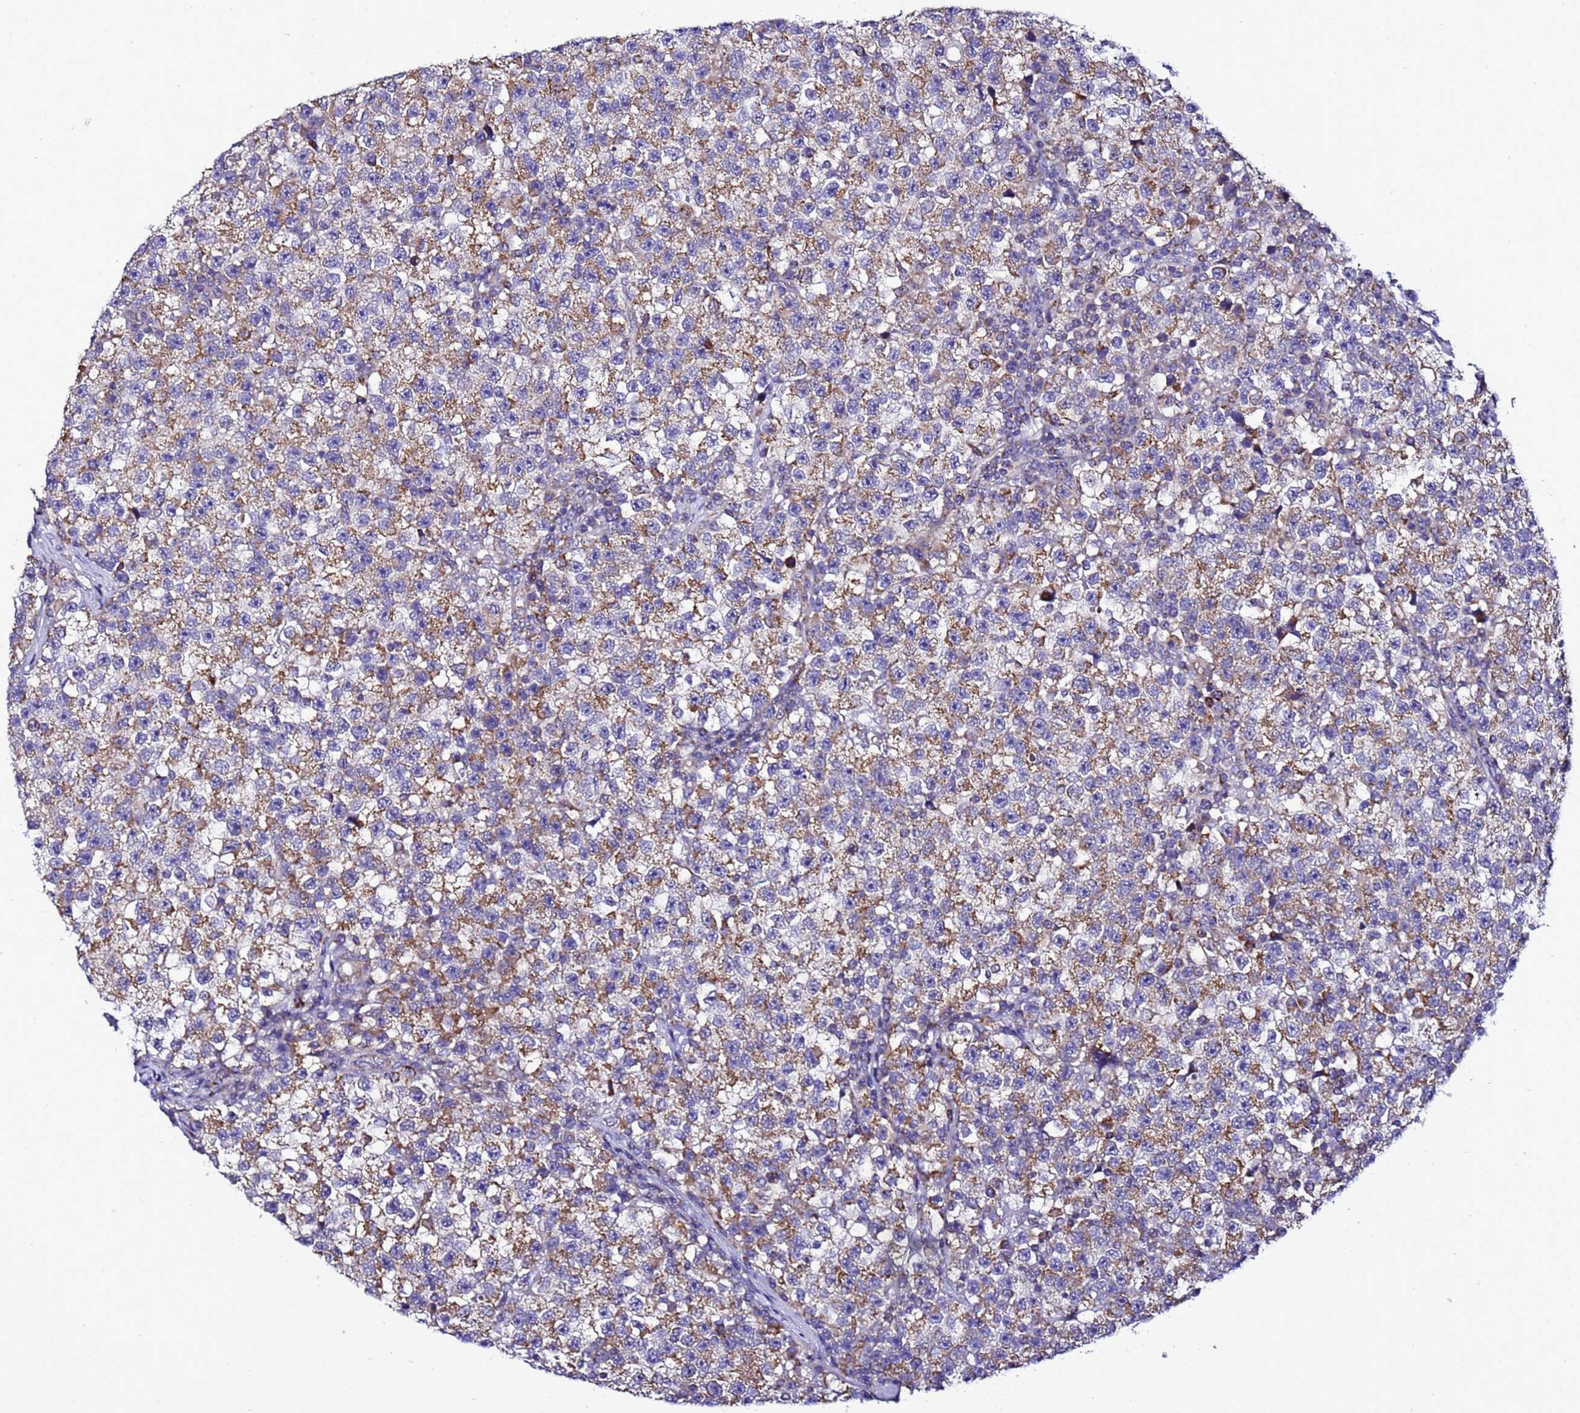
{"staining": {"intensity": "moderate", "quantity": ">75%", "location": "cytoplasmic/membranous"}, "tissue": "testis cancer", "cell_type": "Tumor cells", "image_type": "cancer", "snomed": [{"axis": "morphology", "description": "Seminoma, NOS"}, {"axis": "topography", "description": "Testis"}], "caption": "Protein expression analysis of testis cancer reveals moderate cytoplasmic/membranous staining in approximately >75% of tumor cells. The staining was performed using DAB (3,3'-diaminobenzidine) to visualize the protein expression in brown, while the nuclei were stained in blue with hematoxylin (Magnification: 20x).", "gene": "HIGD2A", "patient": {"sex": "male", "age": 22}}